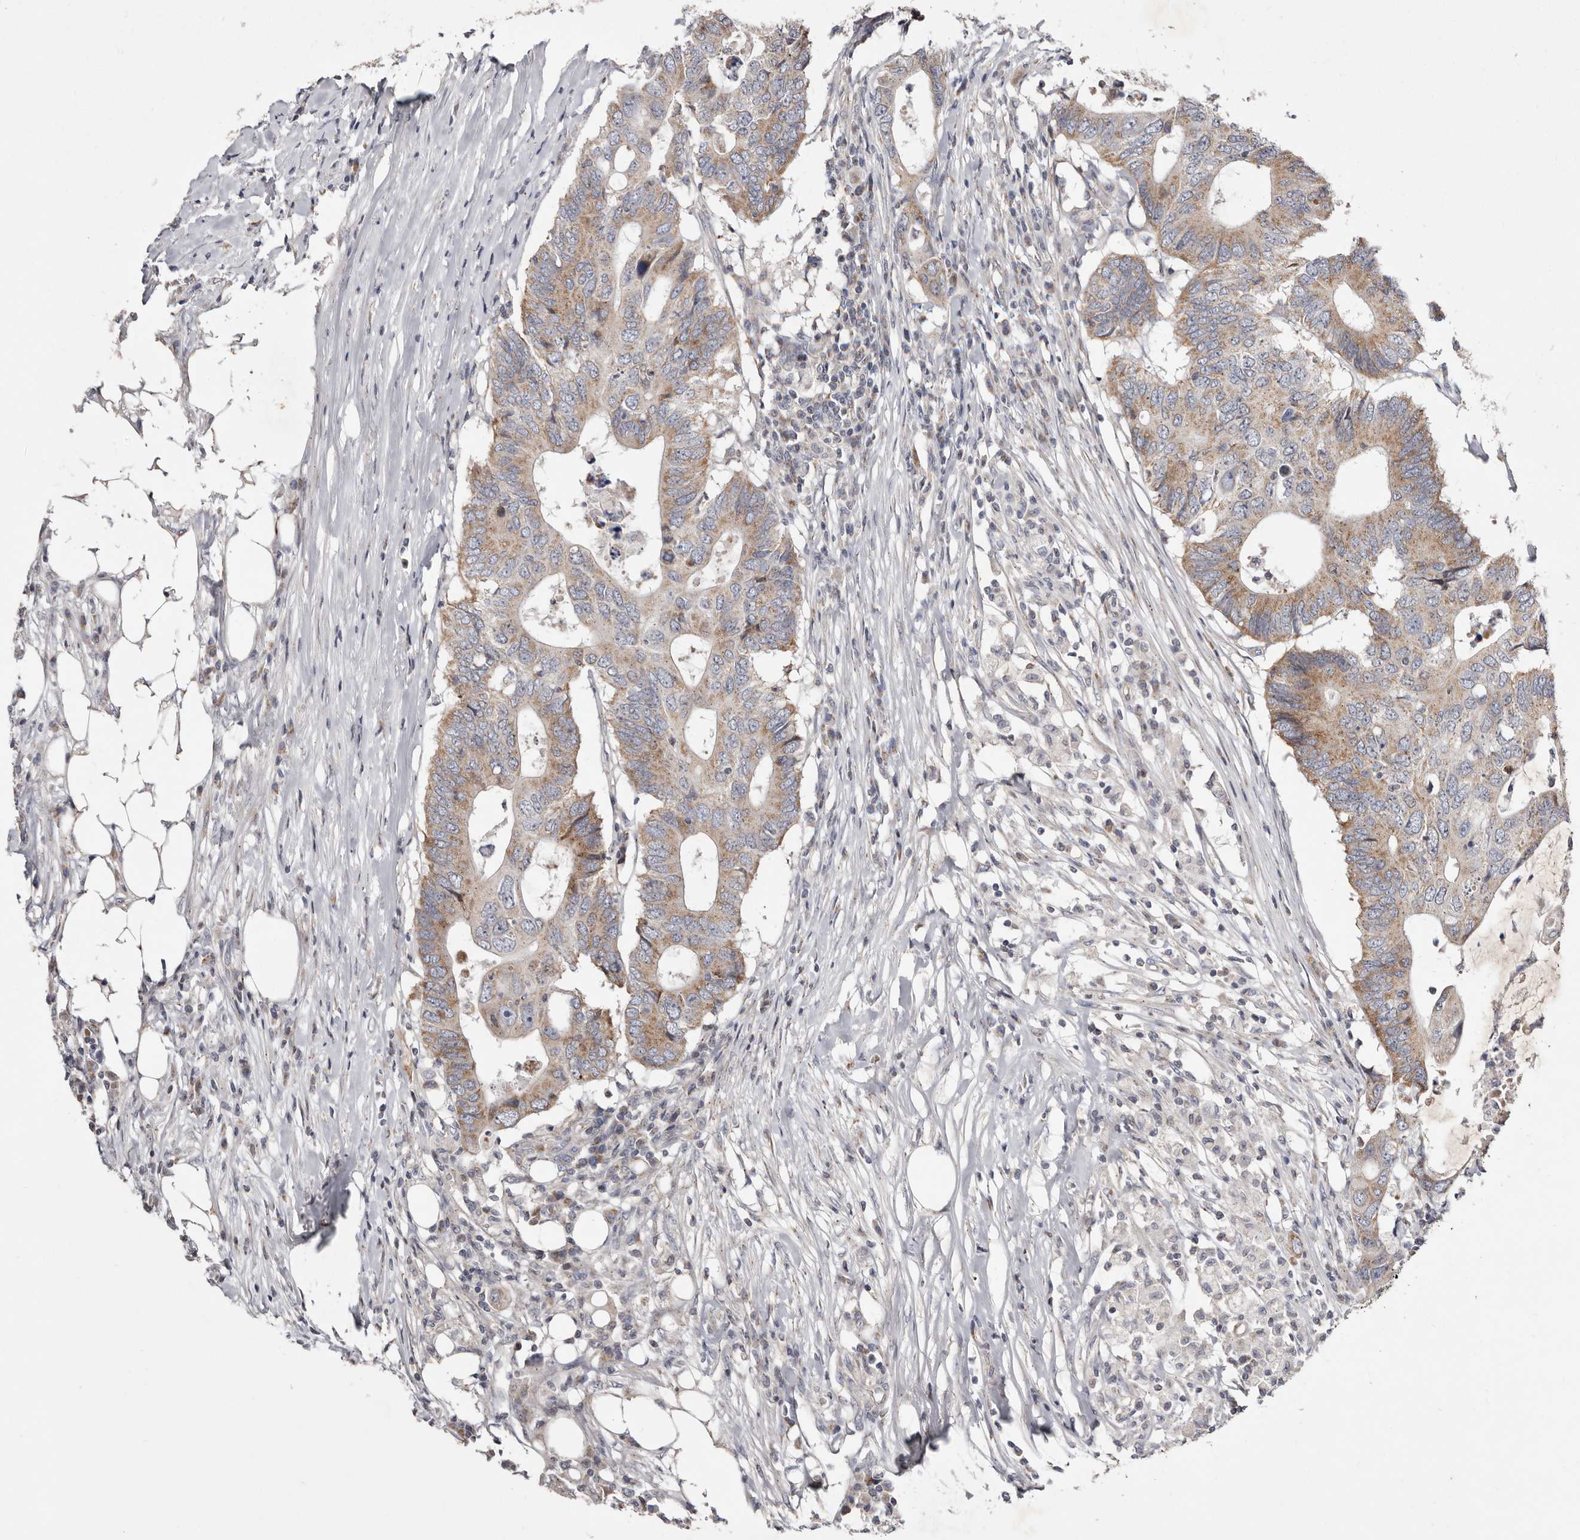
{"staining": {"intensity": "moderate", "quantity": ">75%", "location": "cytoplasmic/membranous"}, "tissue": "colorectal cancer", "cell_type": "Tumor cells", "image_type": "cancer", "snomed": [{"axis": "morphology", "description": "Adenocarcinoma, NOS"}, {"axis": "topography", "description": "Colon"}], "caption": "Moderate cytoplasmic/membranous protein positivity is present in about >75% of tumor cells in colorectal adenocarcinoma. (DAB IHC with brightfield microscopy, high magnification).", "gene": "TIMM17B", "patient": {"sex": "male", "age": 71}}